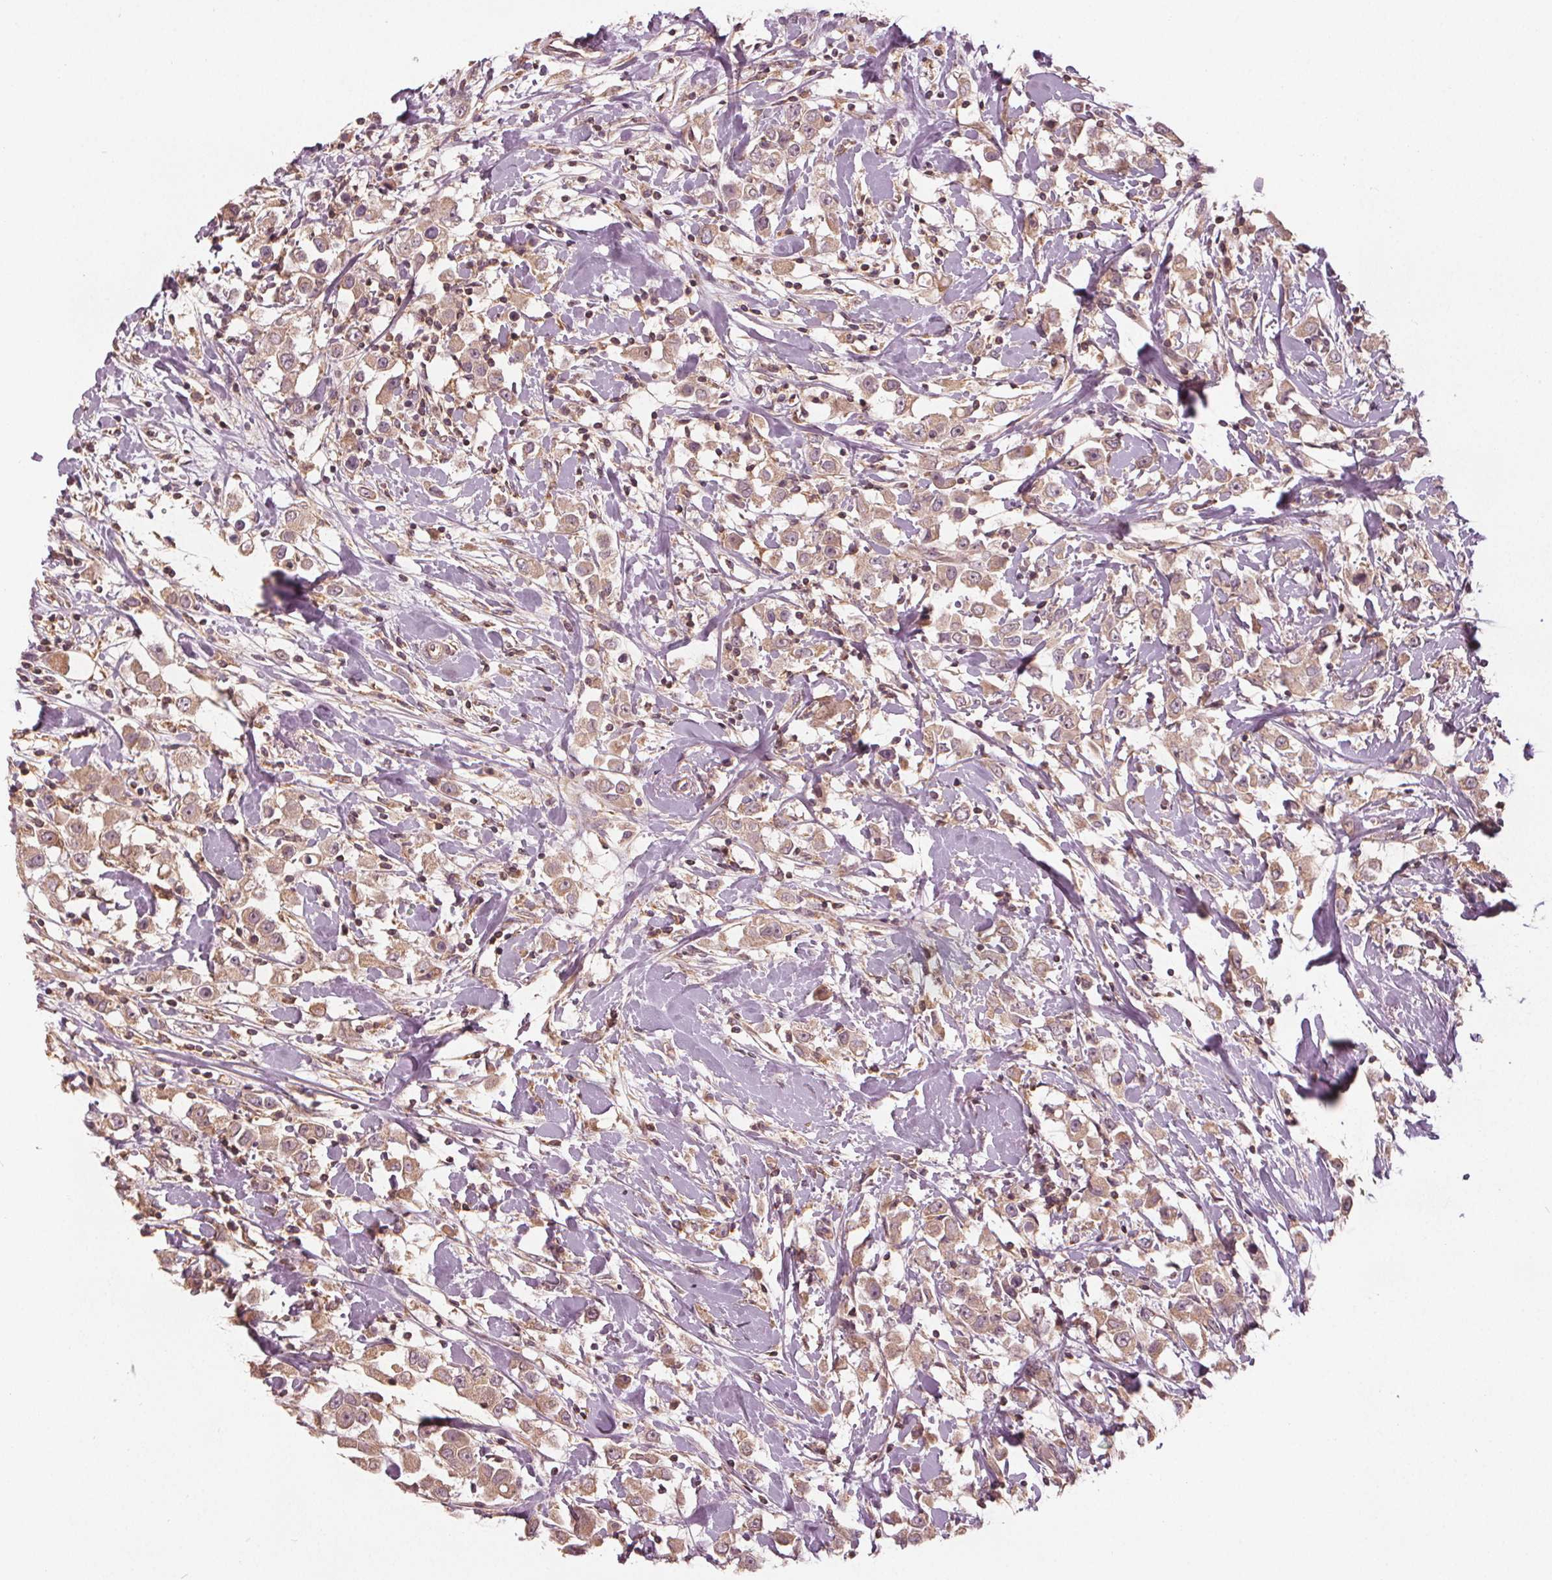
{"staining": {"intensity": "moderate", "quantity": ">75%", "location": "cytoplasmic/membranous"}, "tissue": "breast cancer", "cell_type": "Tumor cells", "image_type": "cancer", "snomed": [{"axis": "morphology", "description": "Duct carcinoma"}, {"axis": "topography", "description": "Breast"}], "caption": "A histopathology image of human breast cancer (invasive ductal carcinoma) stained for a protein demonstrates moderate cytoplasmic/membranous brown staining in tumor cells.", "gene": "GNB2", "patient": {"sex": "female", "age": 61}}